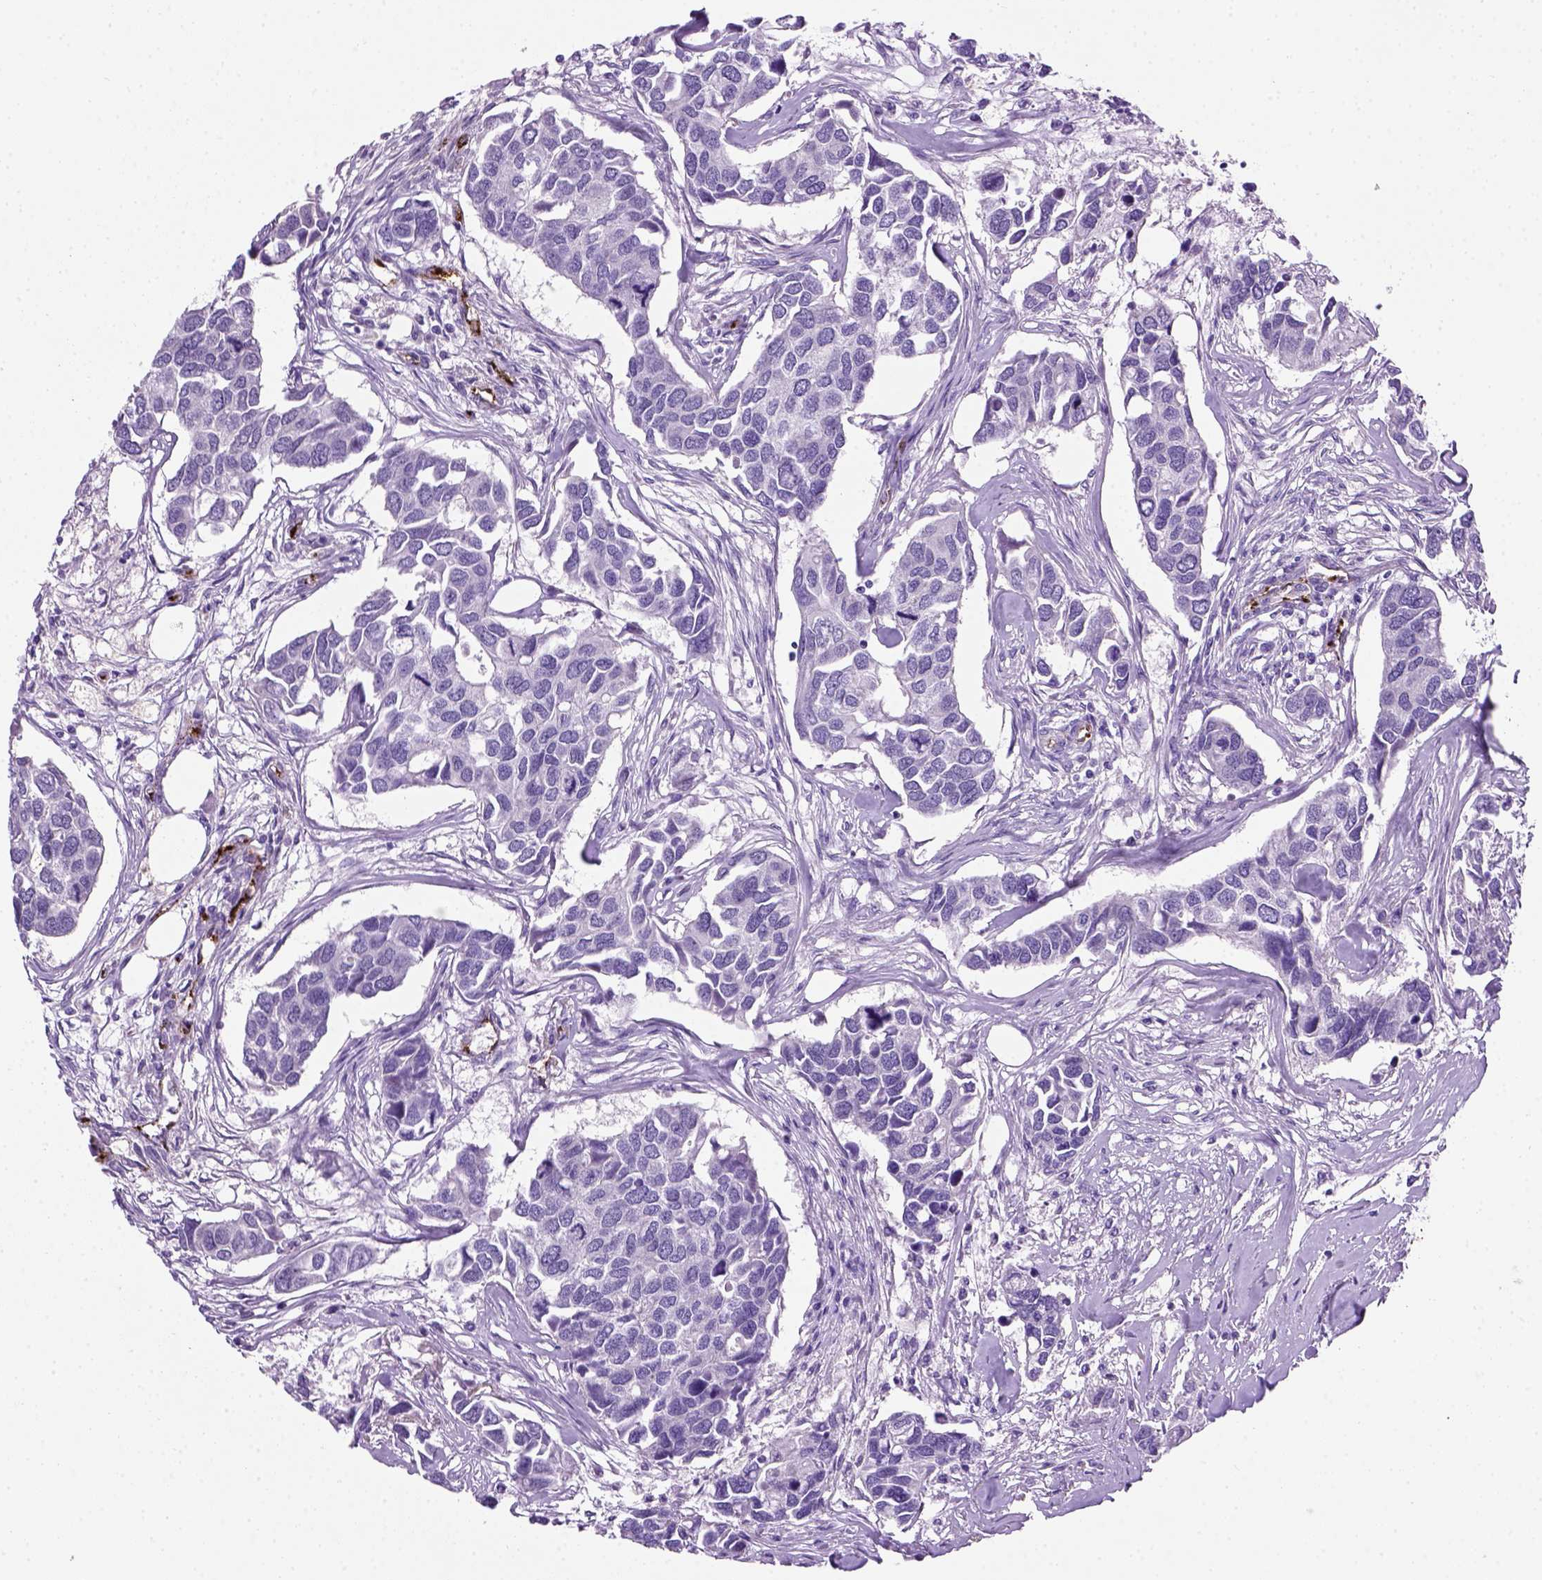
{"staining": {"intensity": "negative", "quantity": "none", "location": "none"}, "tissue": "breast cancer", "cell_type": "Tumor cells", "image_type": "cancer", "snomed": [{"axis": "morphology", "description": "Duct carcinoma"}, {"axis": "topography", "description": "Breast"}], "caption": "DAB immunohistochemical staining of human breast cancer reveals no significant positivity in tumor cells.", "gene": "VWF", "patient": {"sex": "female", "age": 83}}